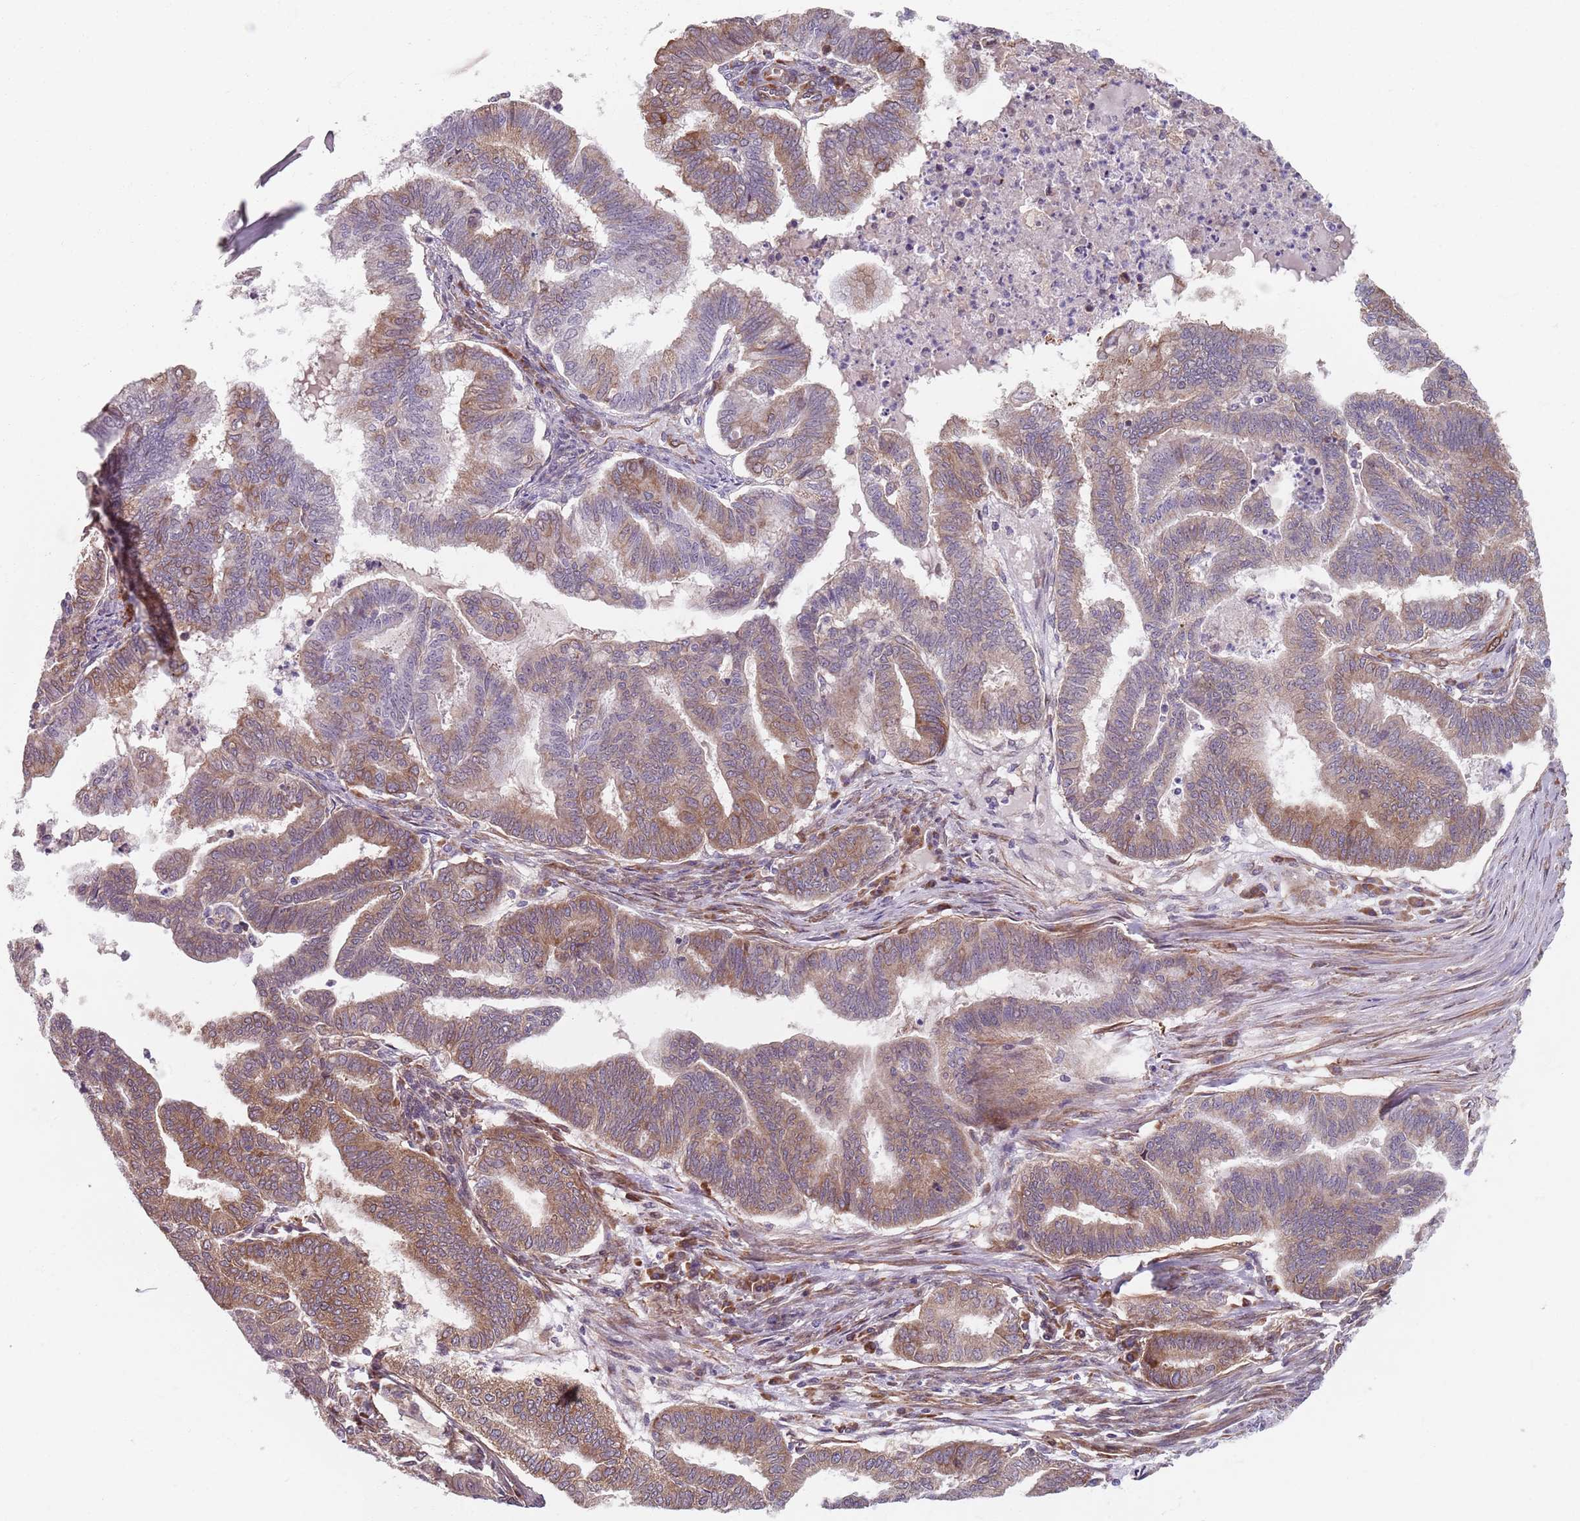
{"staining": {"intensity": "moderate", "quantity": "25%-75%", "location": "cytoplasmic/membranous"}, "tissue": "endometrial cancer", "cell_type": "Tumor cells", "image_type": "cancer", "snomed": [{"axis": "morphology", "description": "Adenocarcinoma, NOS"}, {"axis": "topography", "description": "Endometrium"}], "caption": "Tumor cells reveal medium levels of moderate cytoplasmic/membranous positivity in approximately 25%-75% of cells in endometrial cancer.", "gene": "NOTCH3", "patient": {"sex": "female", "age": 79}}